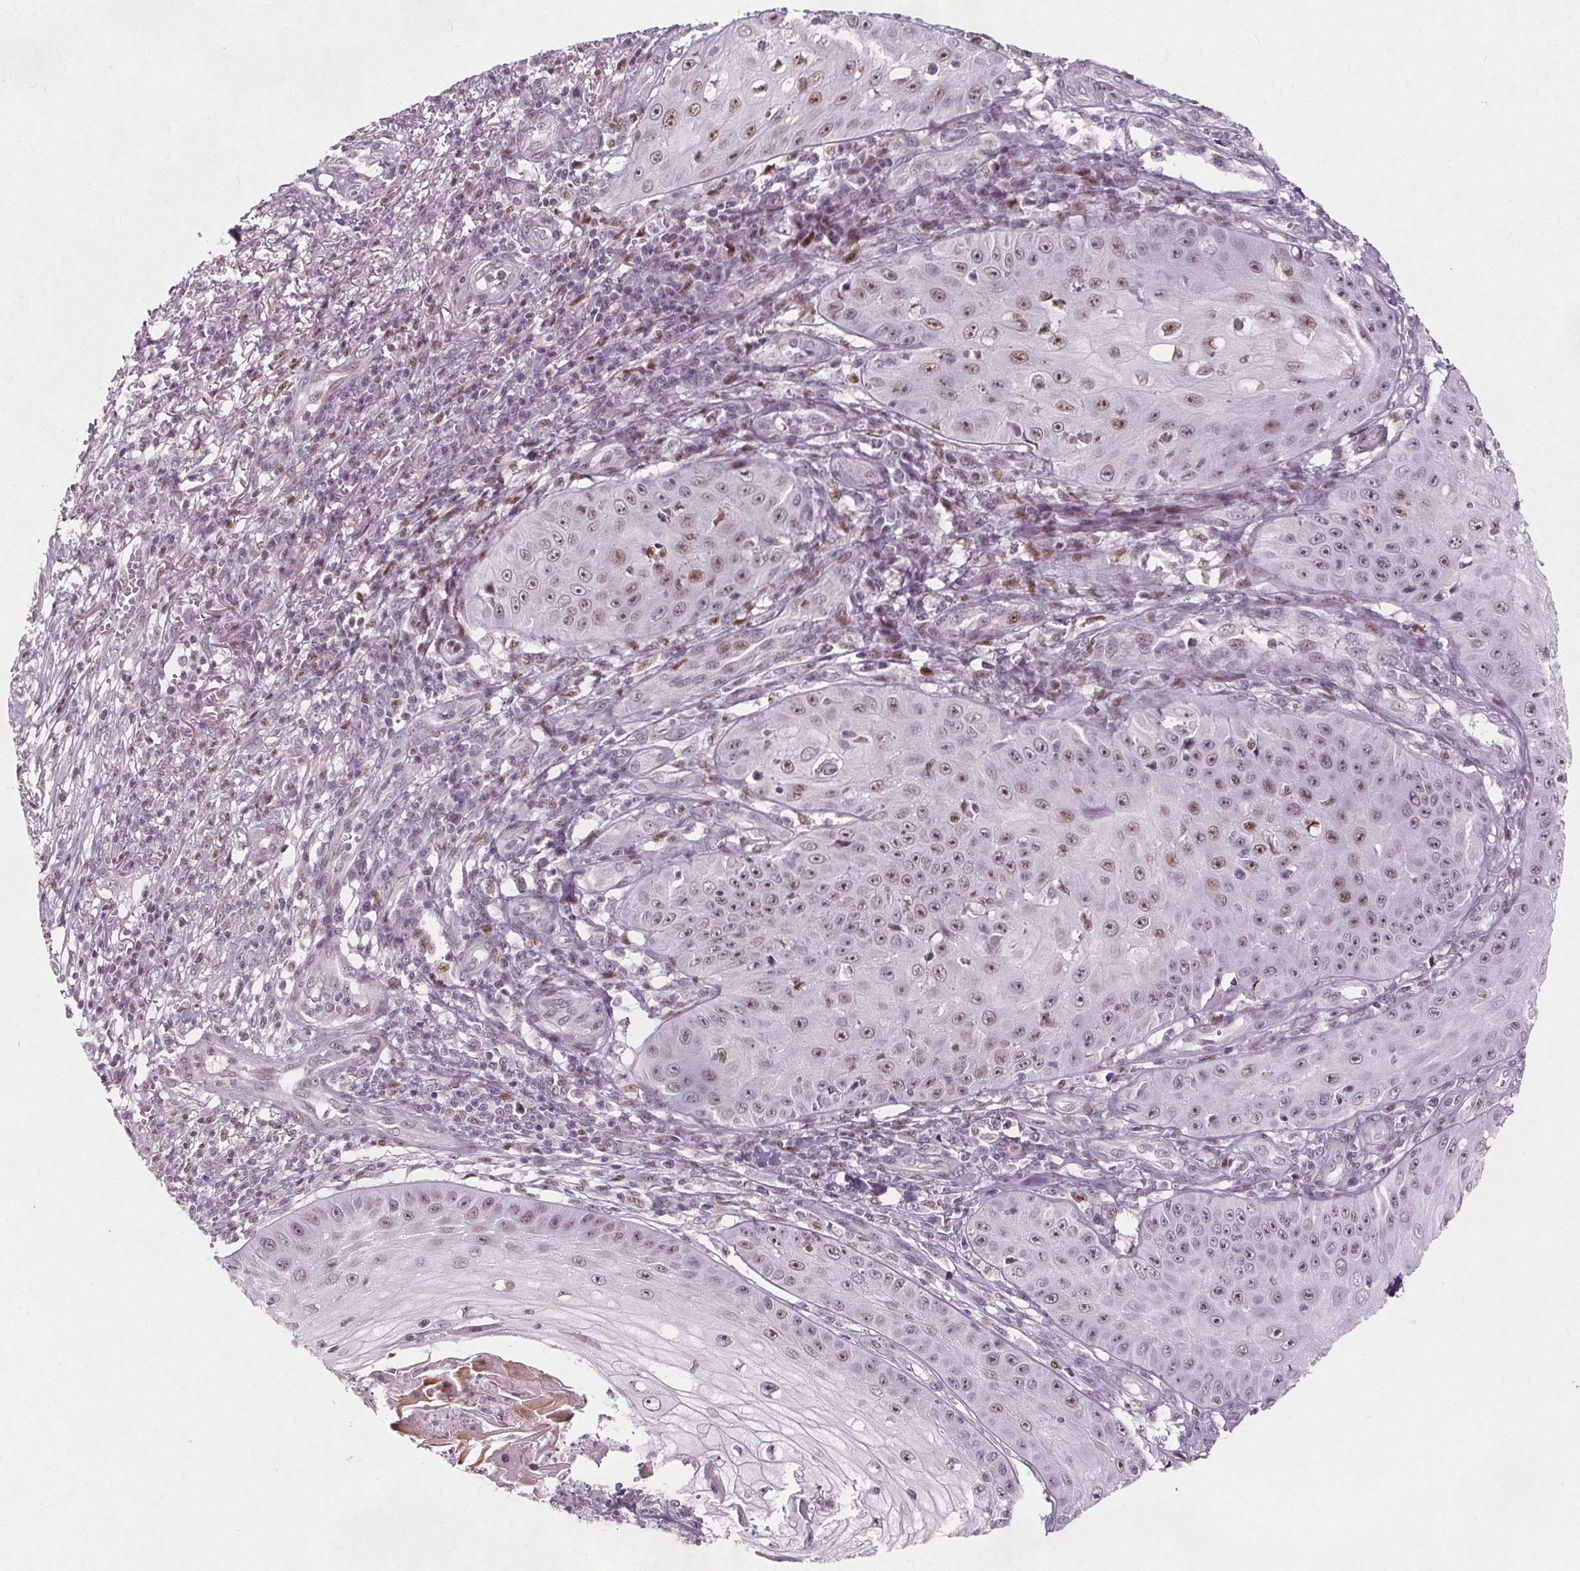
{"staining": {"intensity": "moderate", "quantity": "25%-75%", "location": "nuclear"}, "tissue": "skin cancer", "cell_type": "Tumor cells", "image_type": "cancer", "snomed": [{"axis": "morphology", "description": "Squamous cell carcinoma, NOS"}, {"axis": "topography", "description": "Skin"}], "caption": "Squamous cell carcinoma (skin) stained with a protein marker displays moderate staining in tumor cells.", "gene": "TAF6L", "patient": {"sex": "male", "age": 70}}